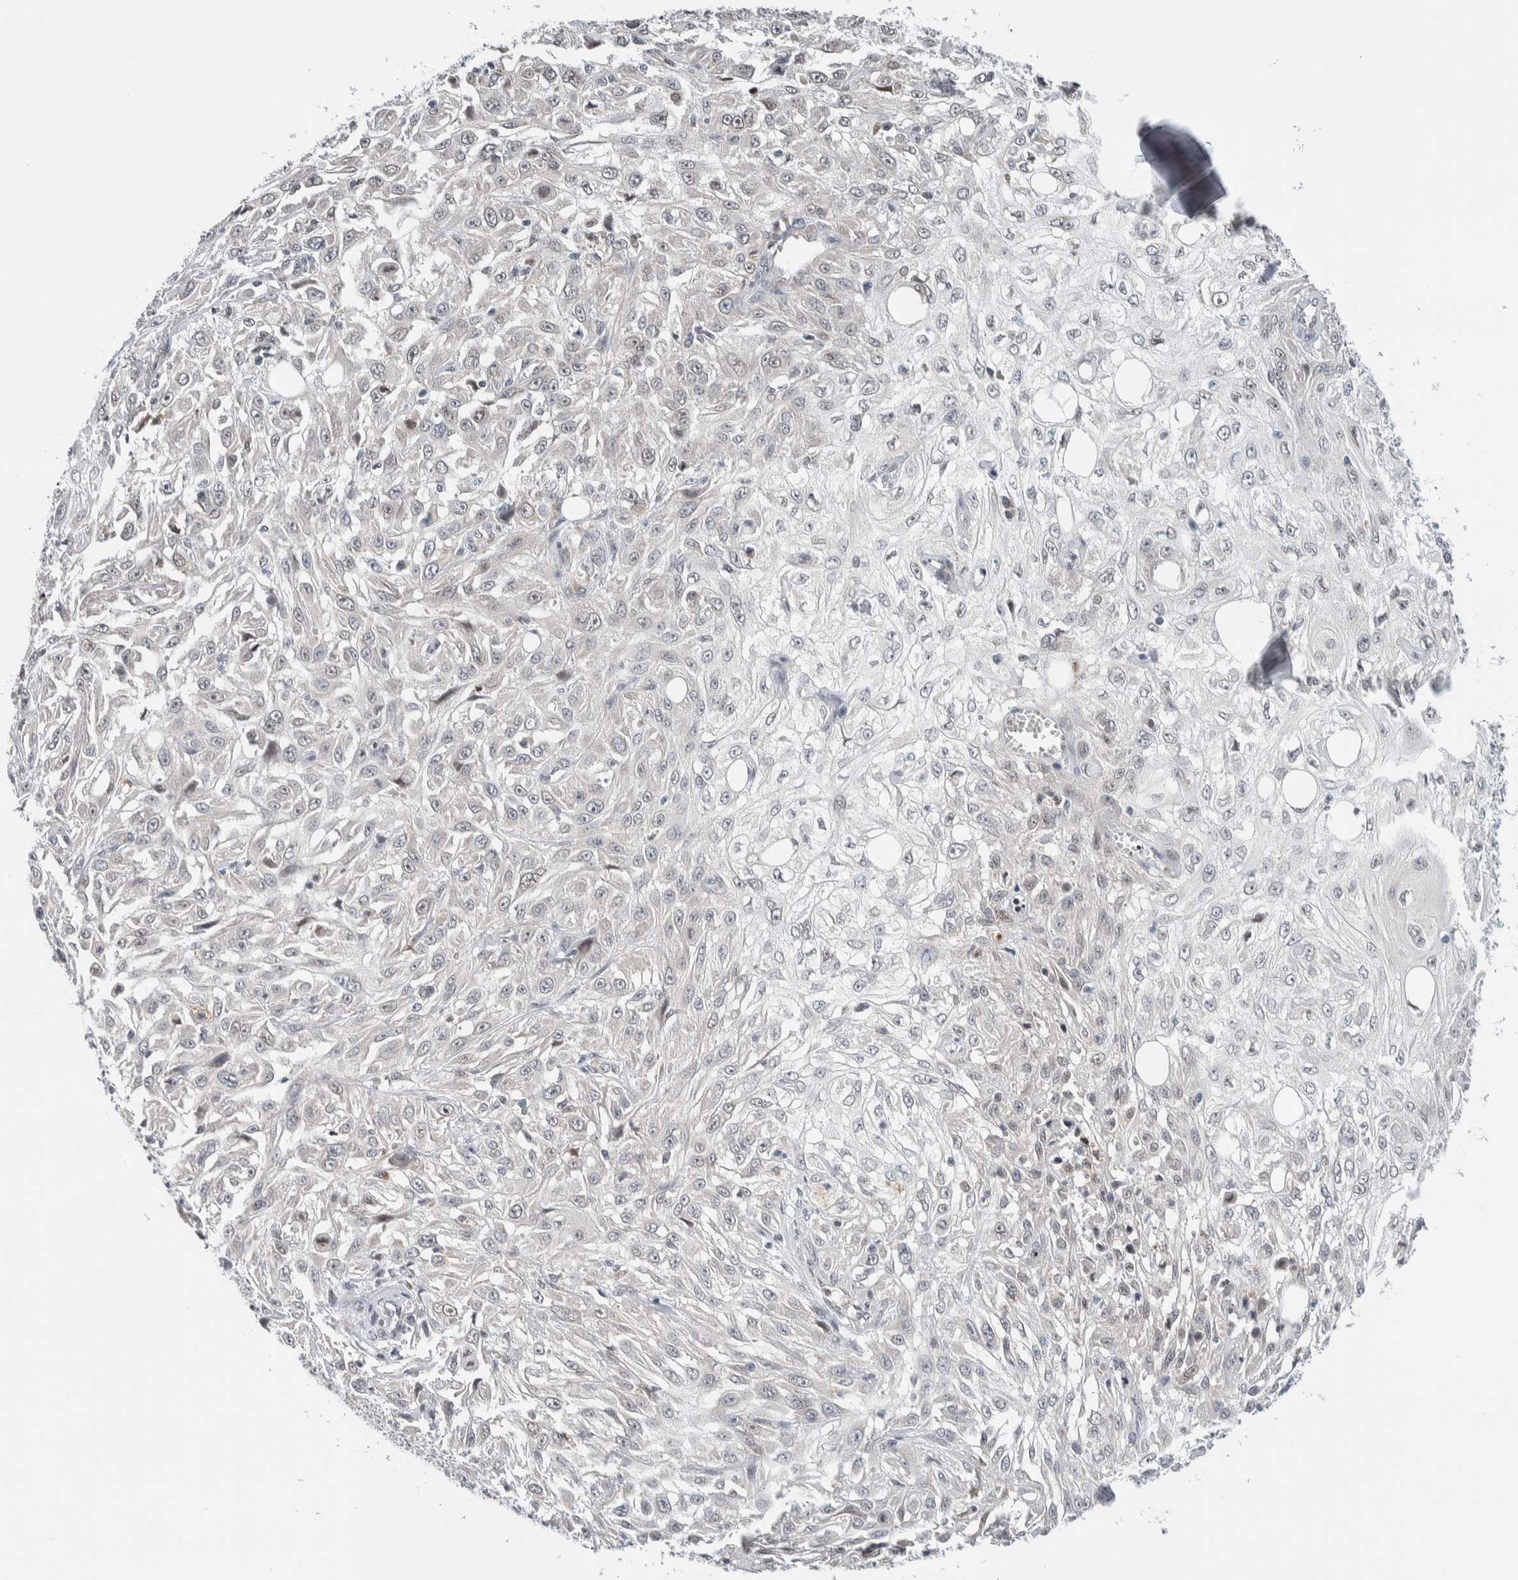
{"staining": {"intensity": "negative", "quantity": "none", "location": "none"}, "tissue": "skin cancer", "cell_type": "Tumor cells", "image_type": "cancer", "snomed": [{"axis": "morphology", "description": "Squamous cell carcinoma, NOS"}, {"axis": "topography", "description": "Skin"}], "caption": "The micrograph reveals no staining of tumor cells in skin squamous cell carcinoma. (DAB immunohistochemistry, high magnification).", "gene": "NEUROD1", "patient": {"sex": "male", "age": 75}}